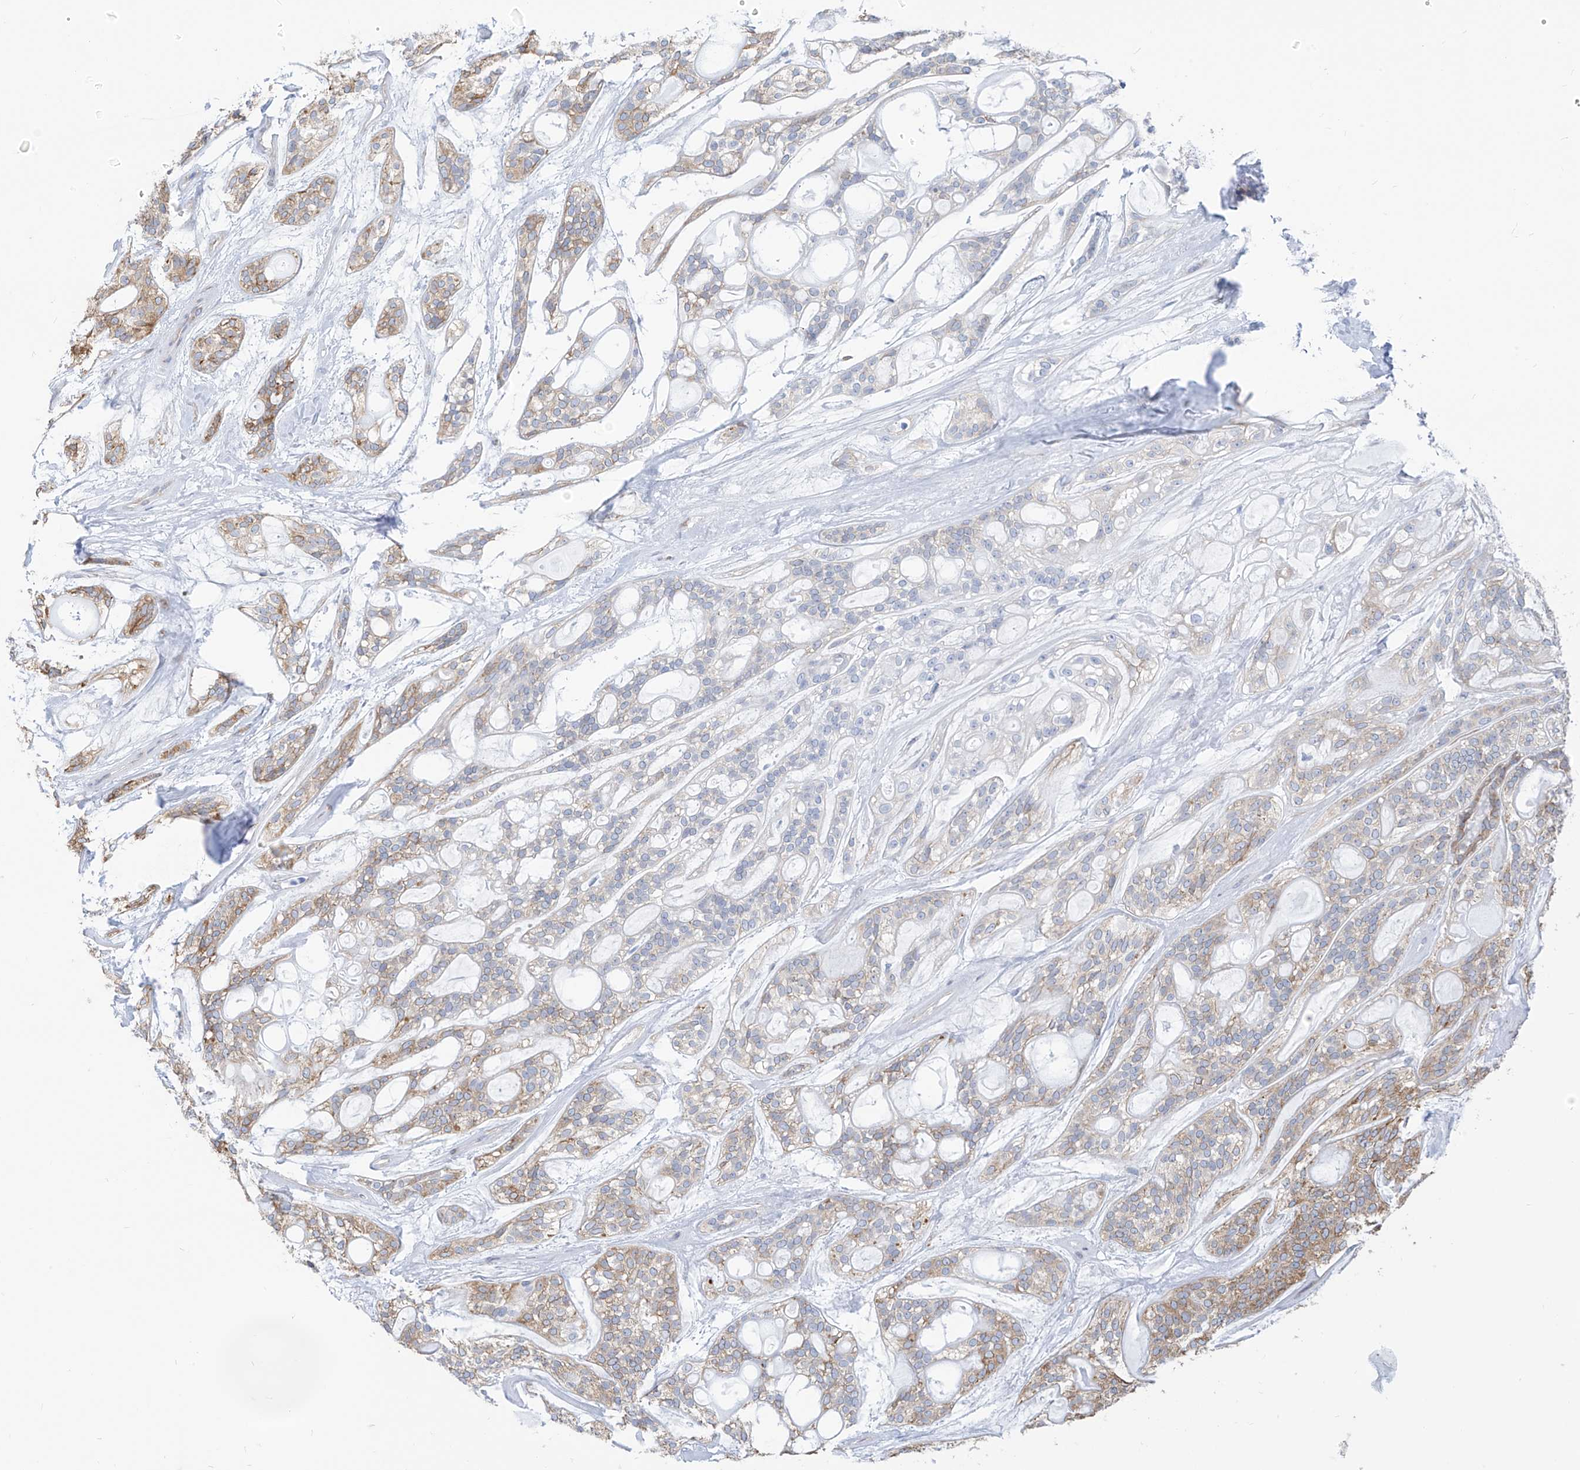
{"staining": {"intensity": "moderate", "quantity": "25%-75%", "location": "cytoplasmic/membranous"}, "tissue": "head and neck cancer", "cell_type": "Tumor cells", "image_type": "cancer", "snomed": [{"axis": "morphology", "description": "Adenocarcinoma, NOS"}, {"axis": "topography", "description": "Head-Neck"}], "caption": "Protein expression analysis of head and neck cancer (adenocarcinoma) shows moderate cytoplasmic/membranous expression in about 25%-75% of tumor cells. The protein of interest is stained brown, and the nuclei are stained in blue (DAB IHC with brightfield microscopy, high magnification).", "gene": "RCN2", "patient": {"sex": "male", "age": 66}}